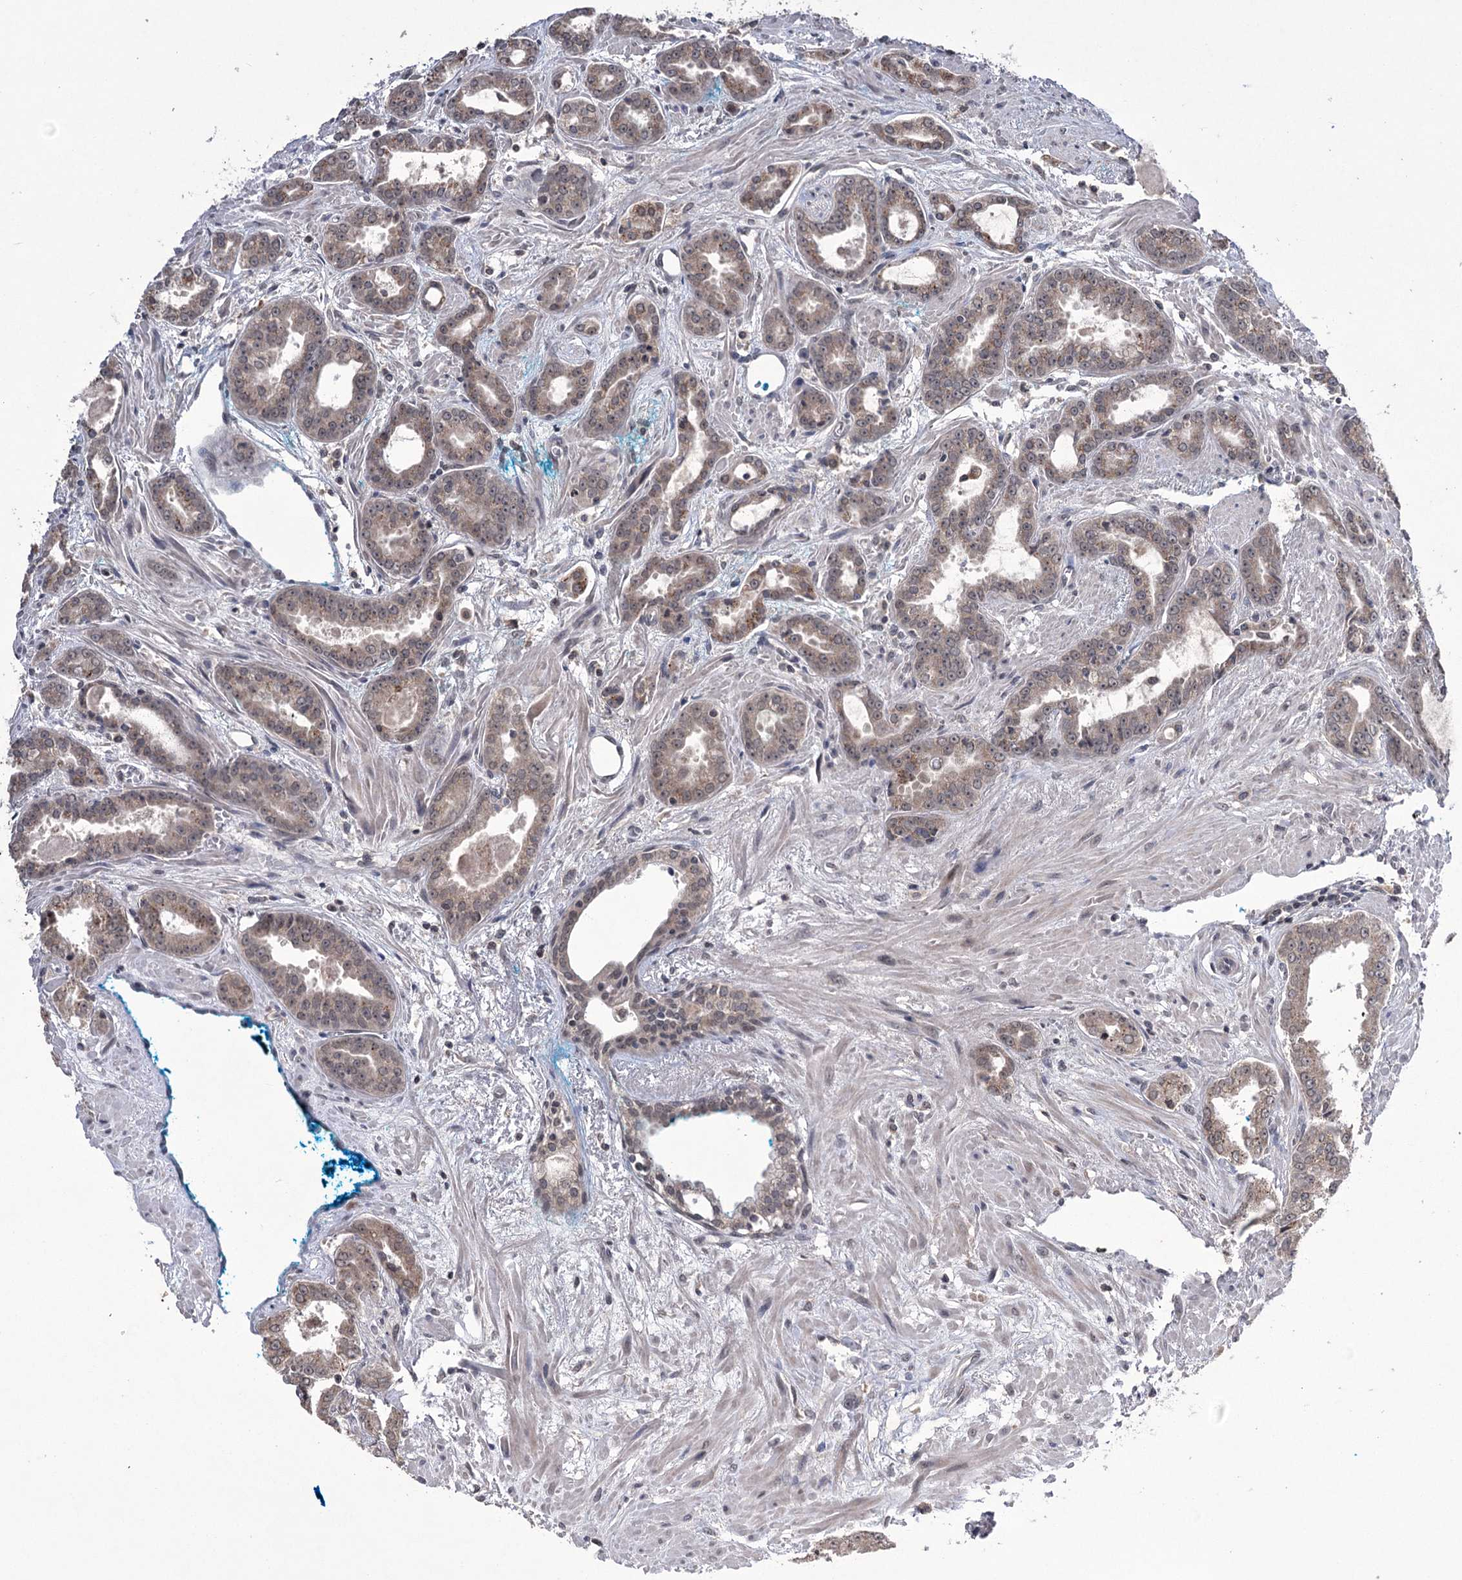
{"staining": {"intensity": "weak", "quantity": "25%-75%", "location": "cytoplasmic/membranous,nuclear"}, "tissue": "prostate cancer", "cell_type": "Tumor cells", "image_type": "cancer", "snomed": [{"axis": "morphology", "description": "Adenocarcinoma, High grade"}, {"axis": "topography", "description": "Prostate"}], "caption": "Prostate cancer stained for a protein (brown) shows weak cytoplasmic/membranous and nuclear positive expression in about 25%-75% of tumor cells.", "gene": "VGLL4", "patient": {"sex": "male", "age": 71}}